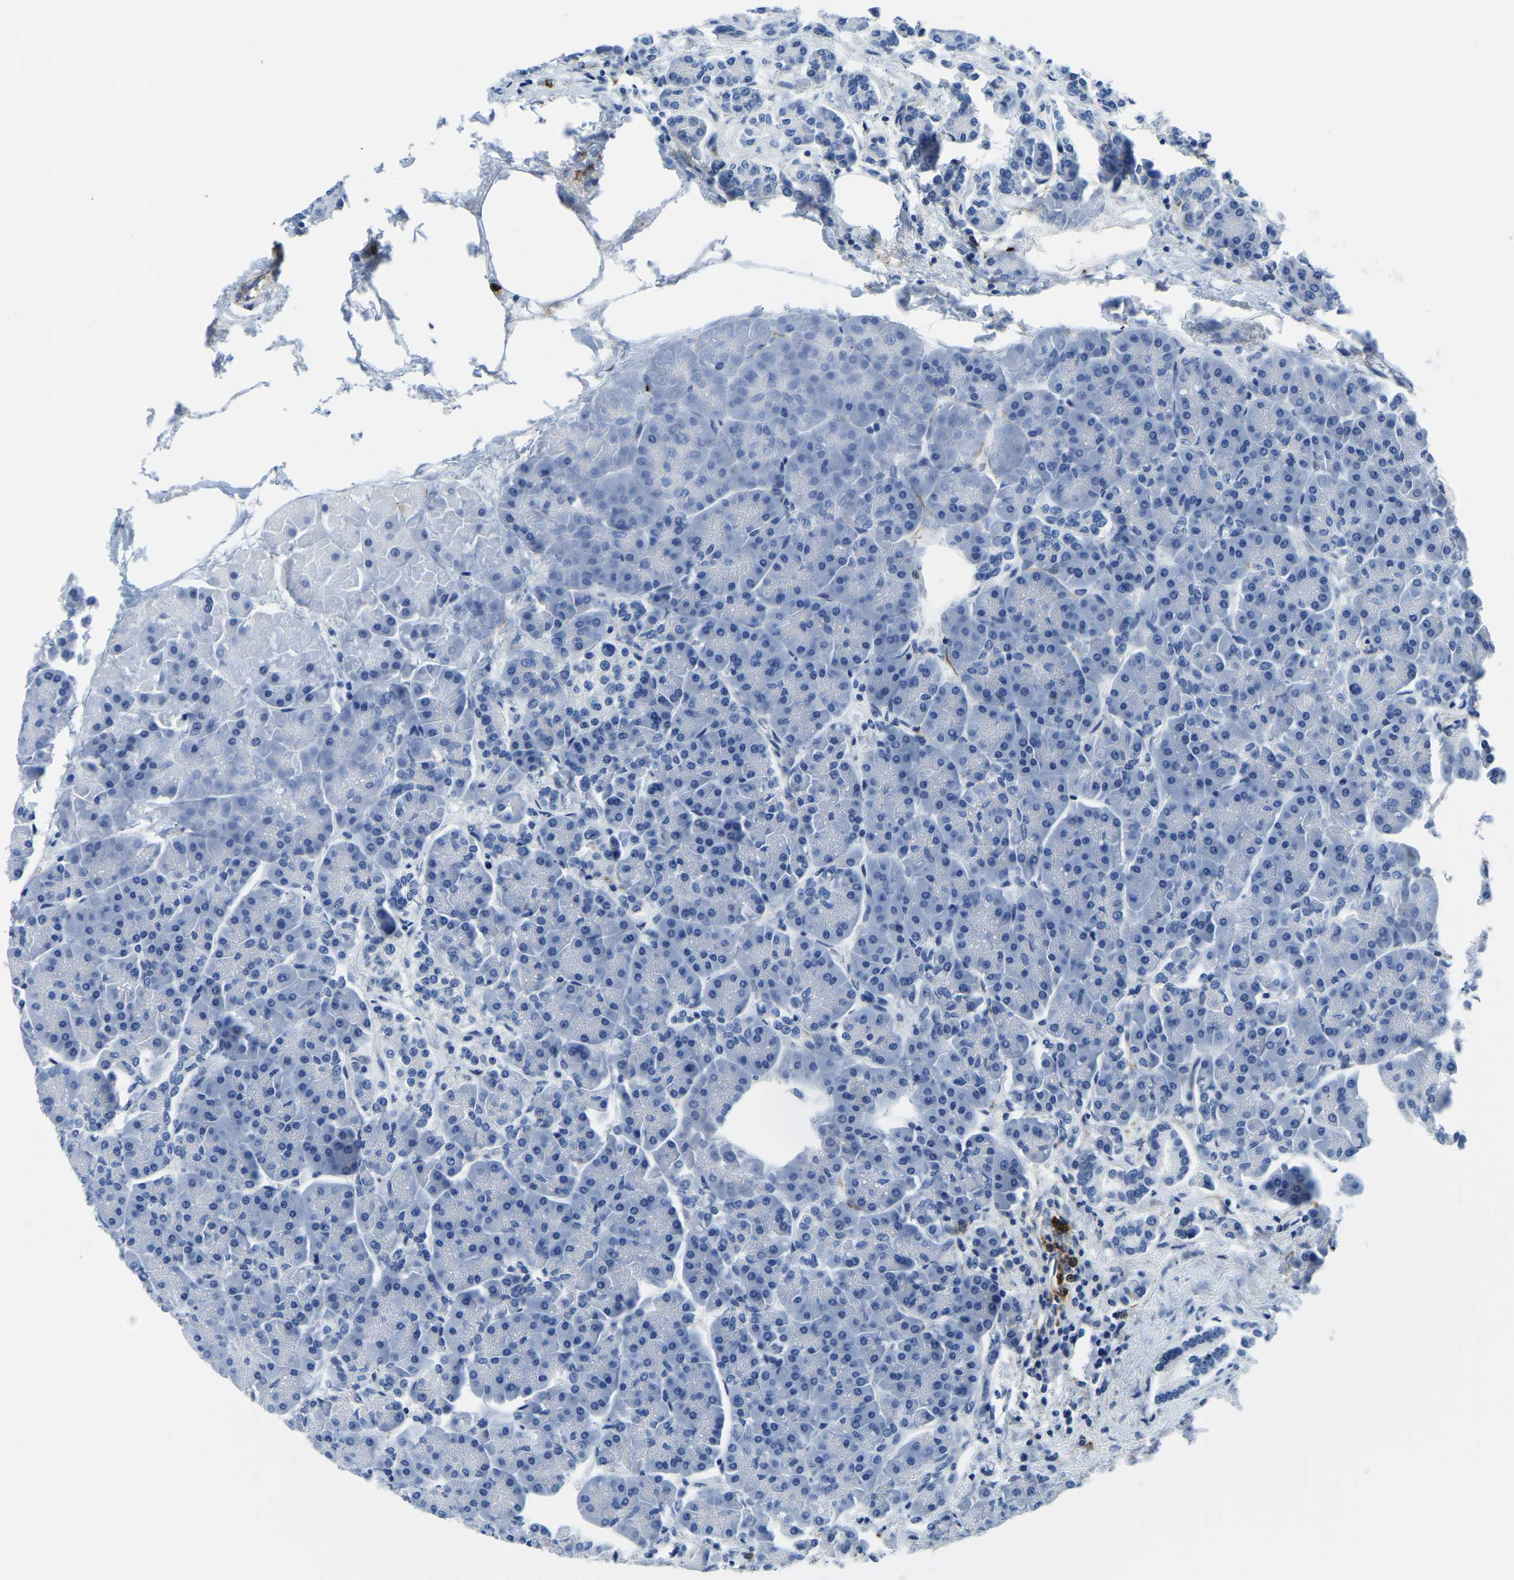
{"staining": {"intensity": "negative", "quantity": "none", "location": "none"}, "tissue": "pancreas", "cell_type": "Exocrine glandular cells", "image_type": "normal", "snomed": [{"axis": "morphology", "description": "Normal tissue, NOS"}, {"axis": "topography", "description": "Pancreas"}], "caption": "Exocrine glandular cells are negative for protein expression in benign human pancreas. (DAB immunohistochemistry (IHC) visualized using brightfield microscopy, high magnification).", "gene": "MS4A3", "patient": {"sex": "female", "age": 70}}